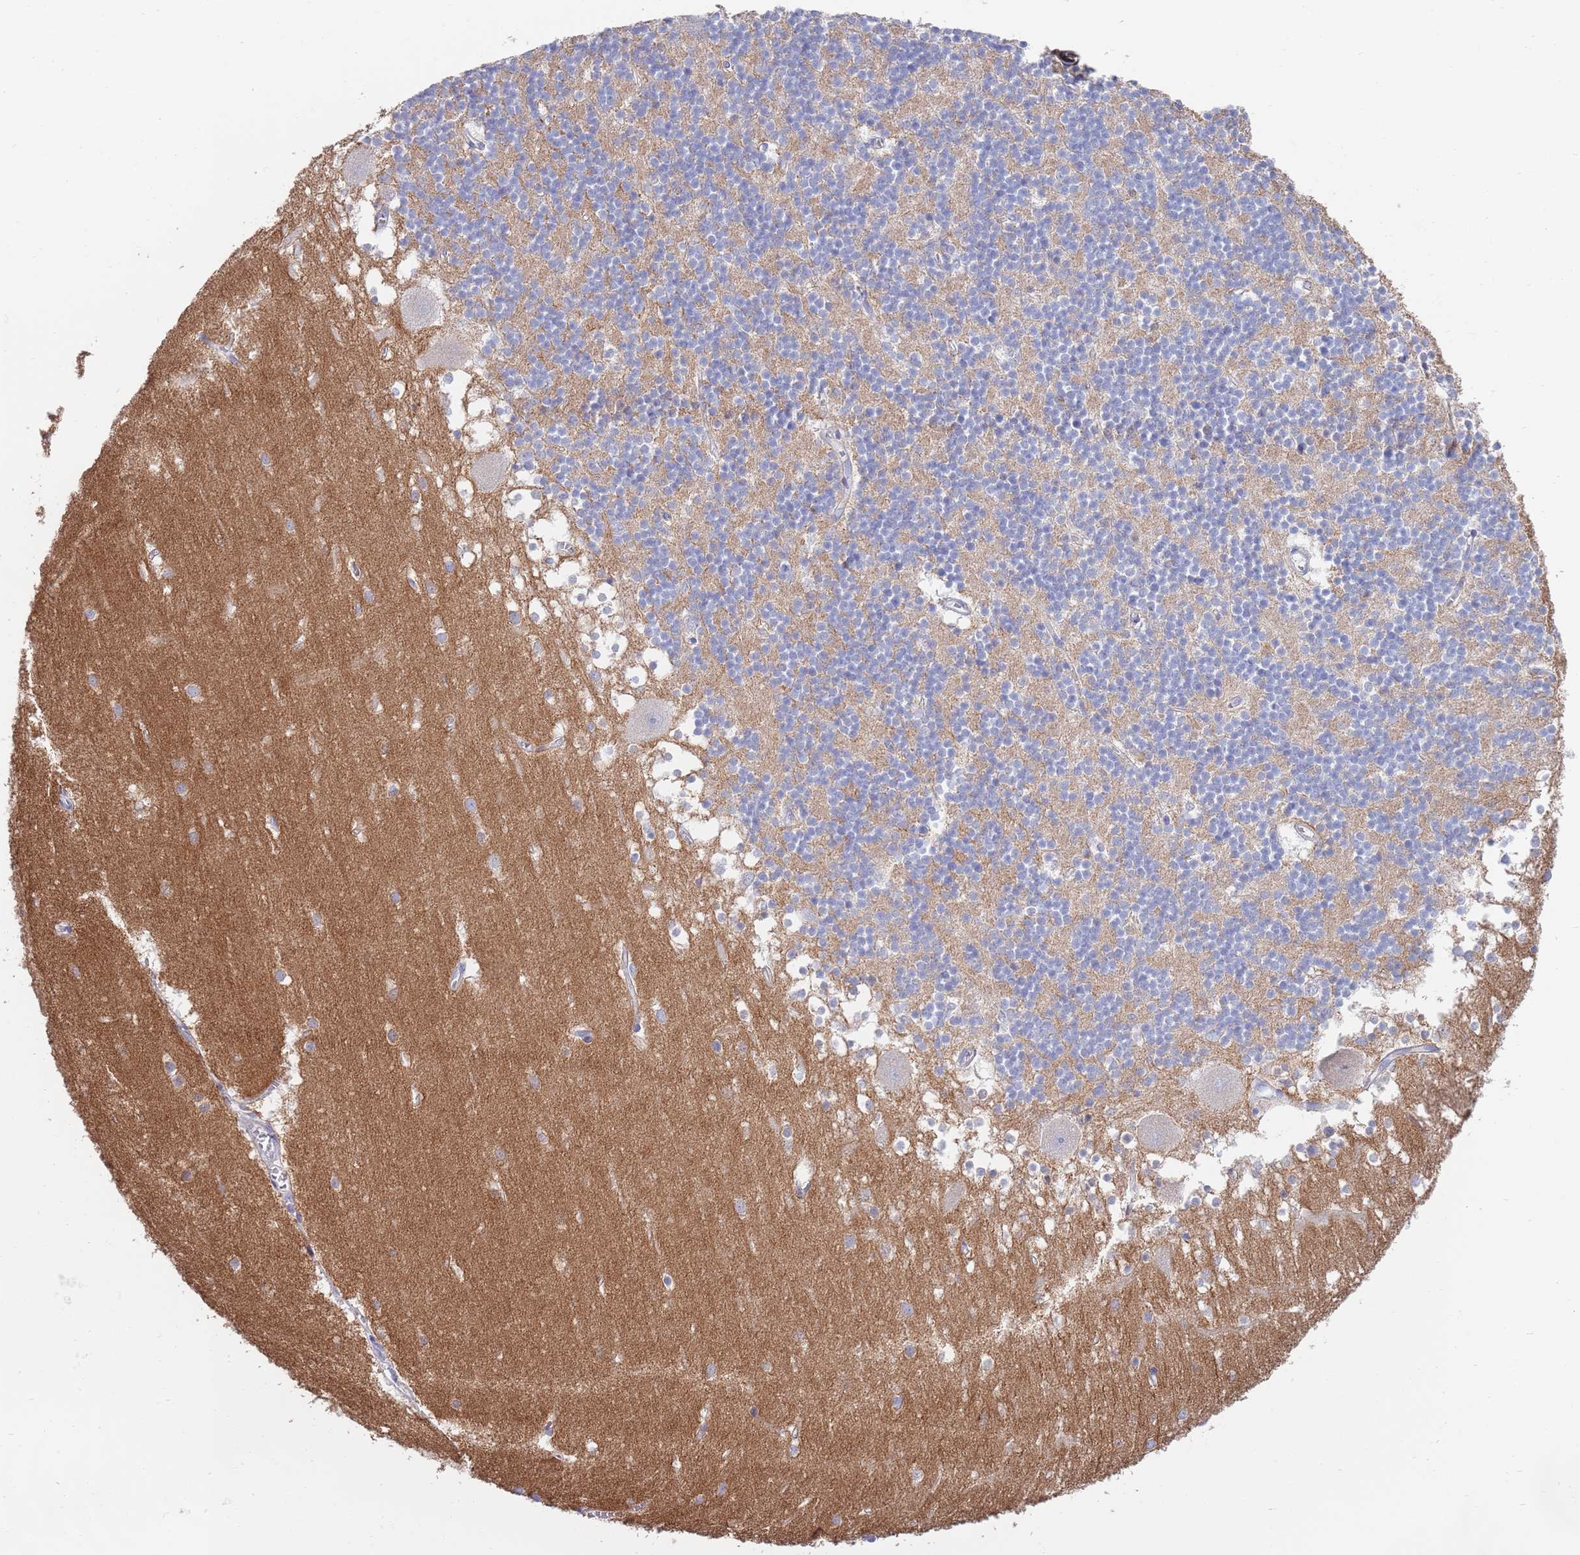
{"staining": {"intensity": "moderate", "quantity": "<25%", "location": "cytoplasmic/membranous"}, "tissue": "cerebellum", "cell_type": "Cells in granular layer", "image_type": "normal", "snomed": [{"axis": "morphology", "description": "Normal tissue, NOS"}, {"axis": "topography", "description": "Cerebellum"}], "caption": "Brown immunohistochemical staining in normal cerebellum demonstrates moderate cytoplasmic/membranous positivity in about <25% of cells in granular layer.", "gene": "EMC8", "patient": {"sex": "male", "age": 54}}